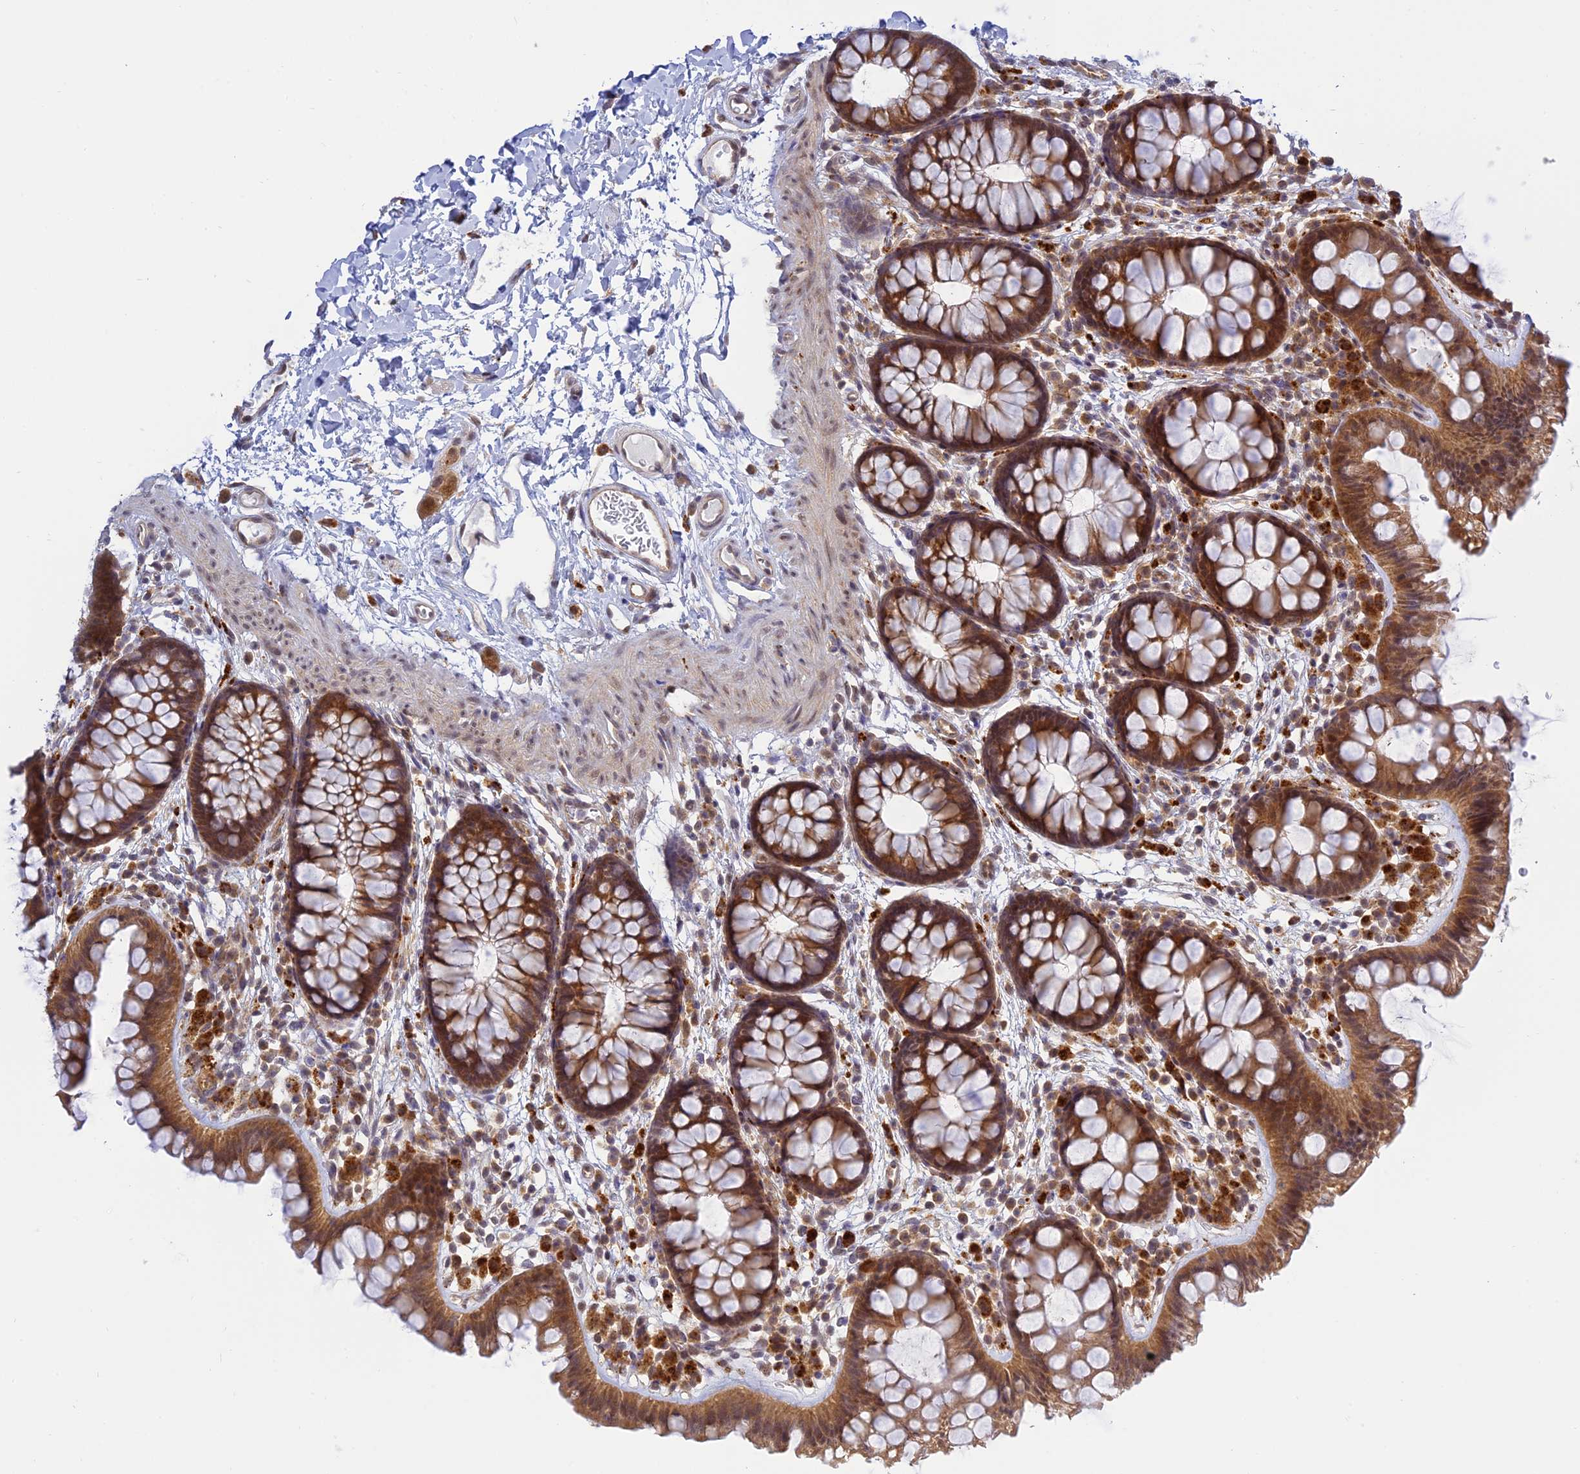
{"staining": {"intensity": "weak", "quantity": "25%-75%", "location": "cytoplasmic/membranous"}, "tissue": "colon", "cell_type": "Endothelial cells", "image_type": "normal", "snomed": [{"axis": "morphology", "description": "Normal tissue, NOS"}, {"axis": "topography", "description": "Colon"}], "caption": "Unremarkable colon shows weak cytoplasmic/membranous expression in about 25%-75% of endothelial cells, visualized by immunohistochemistry.", "gene": "SKIC8", "patient": {"sex": "female", "age": 62}}